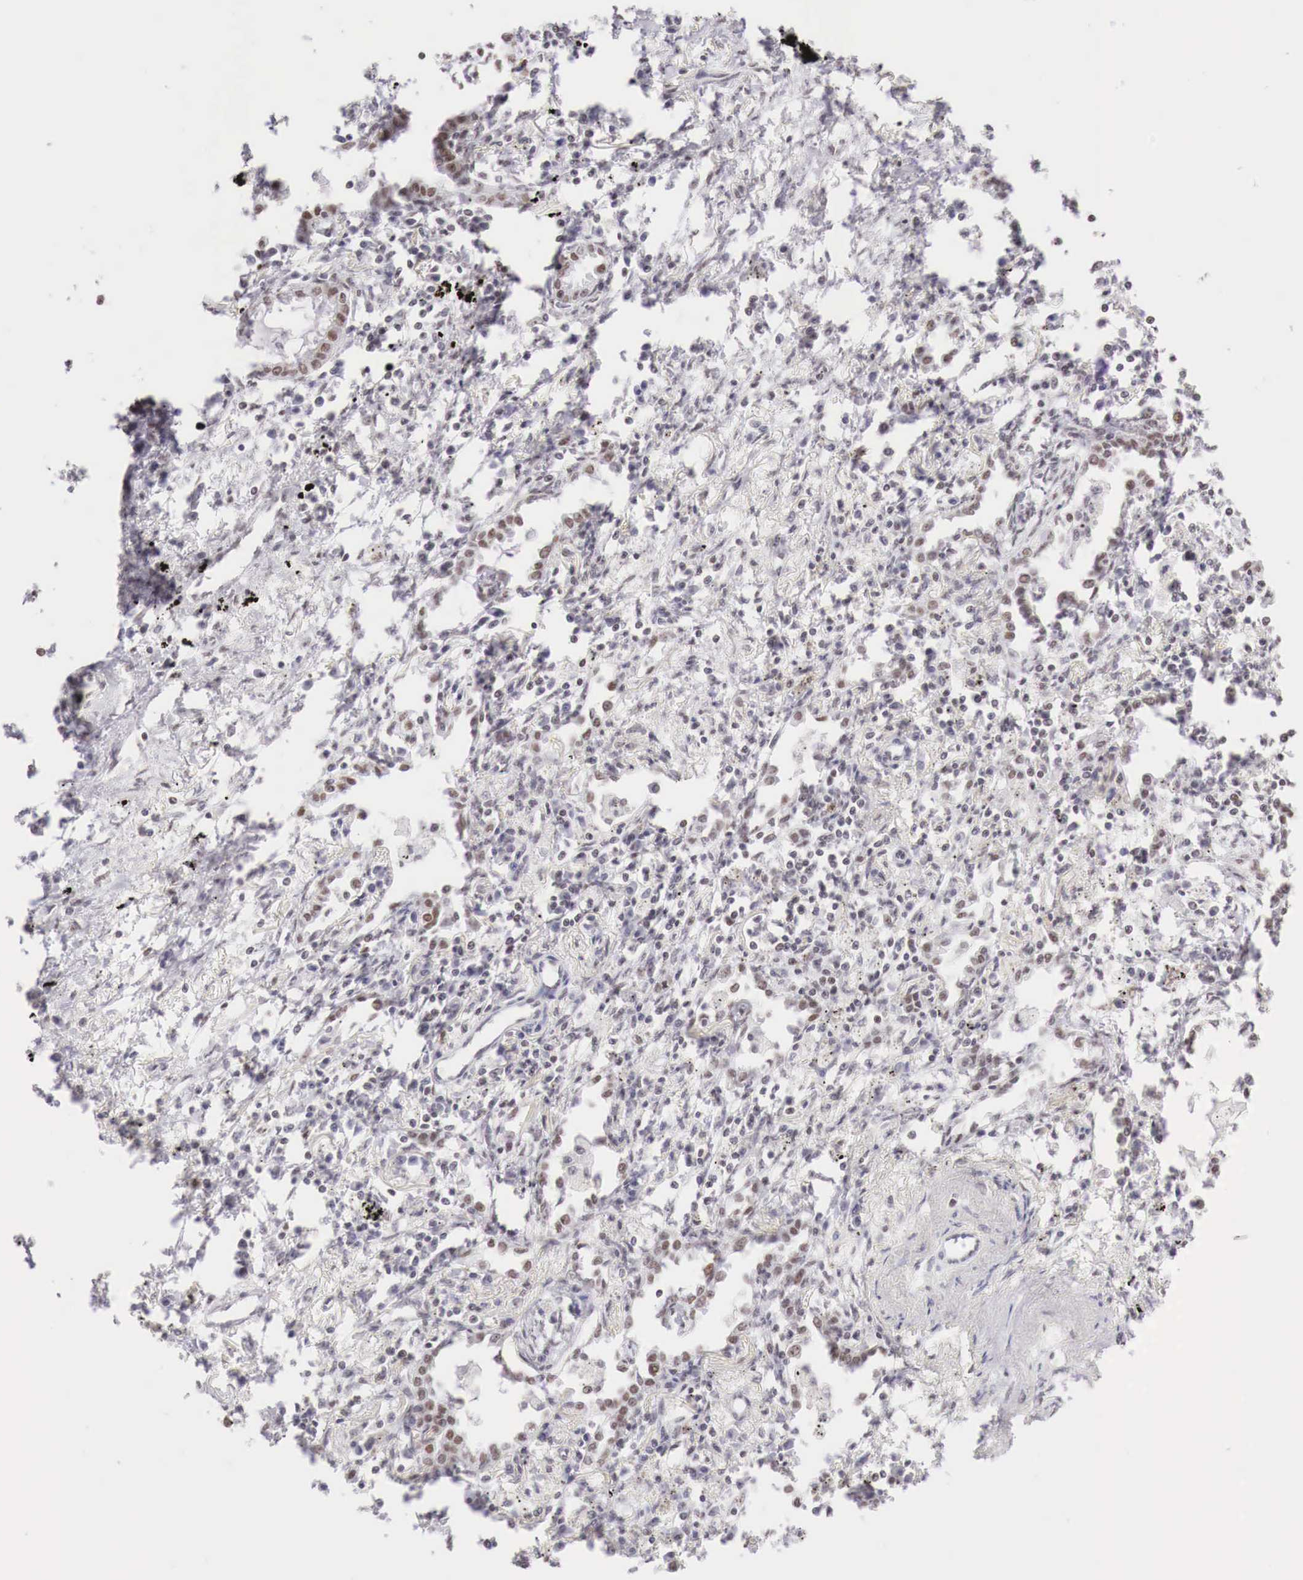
{"staining": {"intensity": "weak", "quantity": "25%-75%", "location": "nuclear"}, "tissue": "lung cancer", "cell_type": "Tumor cells", "image_type": "cancer", "snomed": [{"axis": "morphology", "description": "Adenocarcinoma, NOS"}, {"axis": "topography", "description": "Lung"}], "caption": "Protein expression analysis of human lung cancer reveals weak nuclear positivity in about 25%-75% of tumor cells. The staining is performed using DAB (3,3'-diaminobenzidine) brown chromogen to label protein expression. The nuclei are counter-stained blue using hematoxylin.", "gene": "PHF14", "patient": {"sex": "male", "age": 60}}